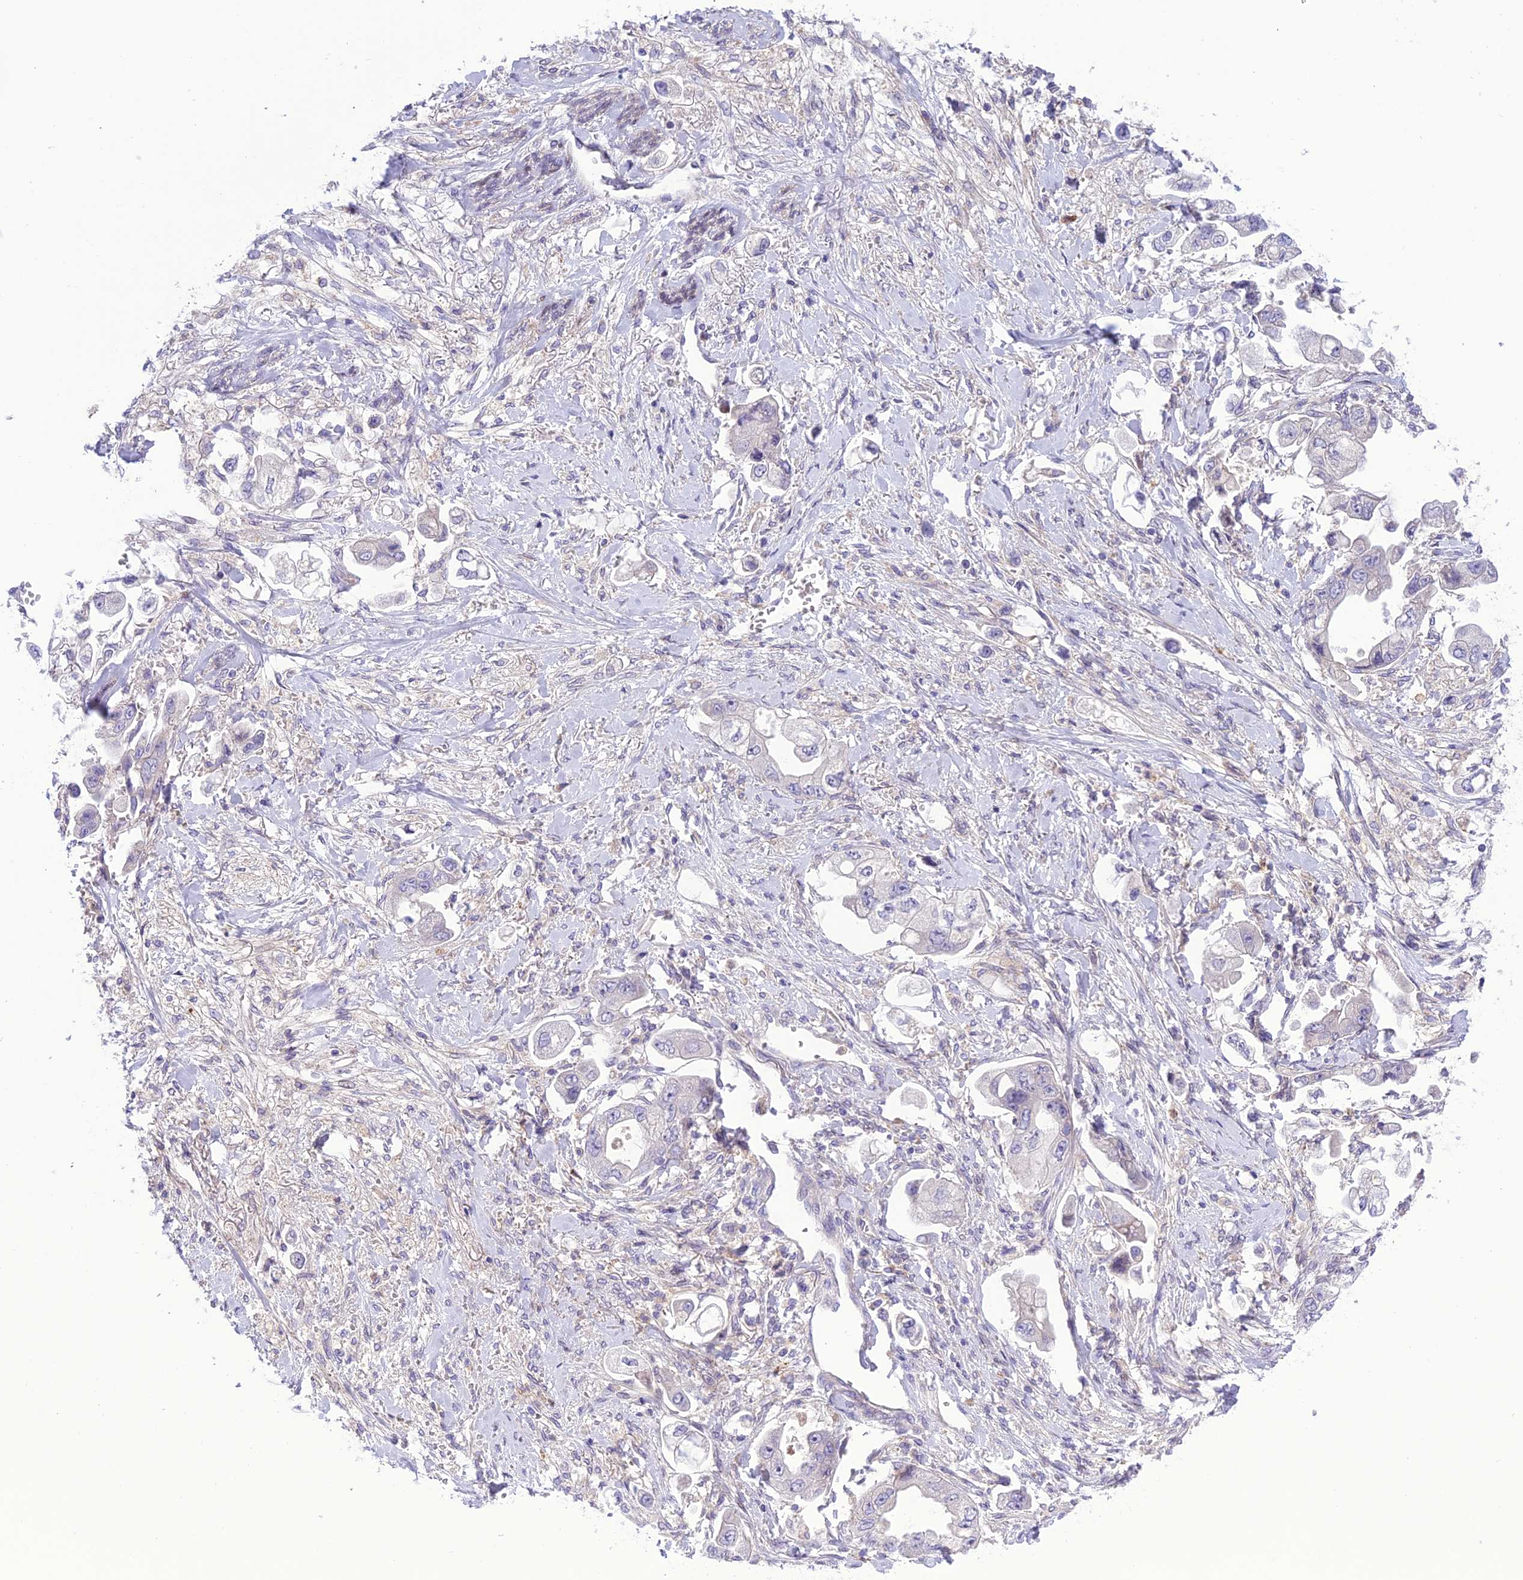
{"staining": {"intensity": "negative", "quantity": "none", "location": "none"}, "tissue": "stomach cancer", "cell_type": "Tumor cells", "image_type": "cancer", "snomed": [{"axis": "morphology", "description": "Adenocarcinoma, NOS"}, {"axis": "topography", "description": "Stomach"}], "caption": "This is an IHC photomicrograph of stomach cancer. There is no expression in tumor cells.", "gene": "JMY", "patient": {"sex": "male", "age": 62}}